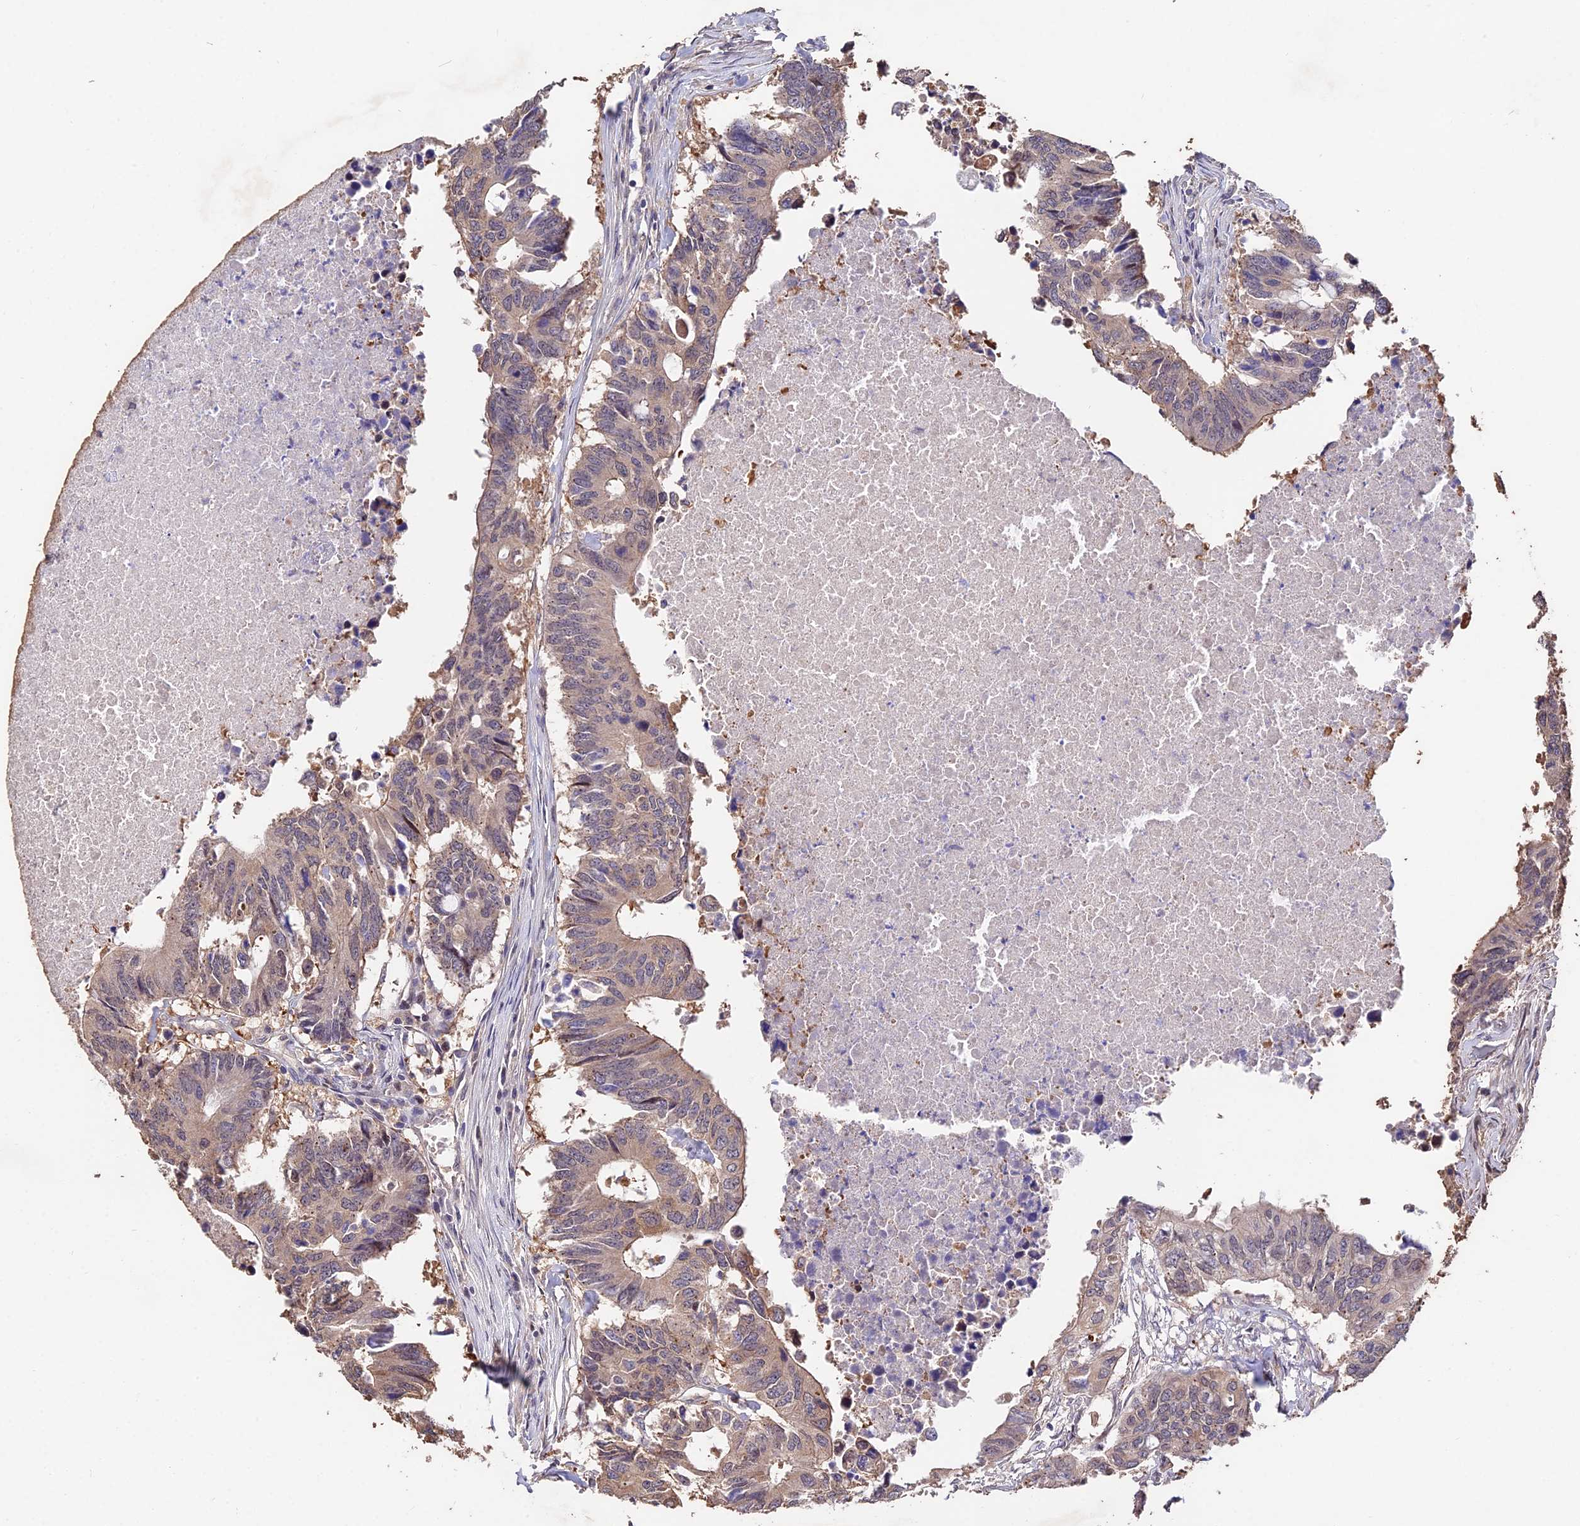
{"staining": {"intensity": "weak", "quantity": "<25%", "location": "cytoplasmic/membranous"}, "tissue": "colorectal cancer", "cell_type": "Tumor cells", "image_type": "cancer", "snomed": [{"axis": "morphology", "description": "Adenocarcinoma, NOS"}, {"axis": "topography", "description": "Colon"}], "caption": "Immunohistochemical staining of human colorectal cancer displays no significant positivity in tumor cells.", "gene": "INPP4A", "patient": {"sex": "male", "age": 71}}